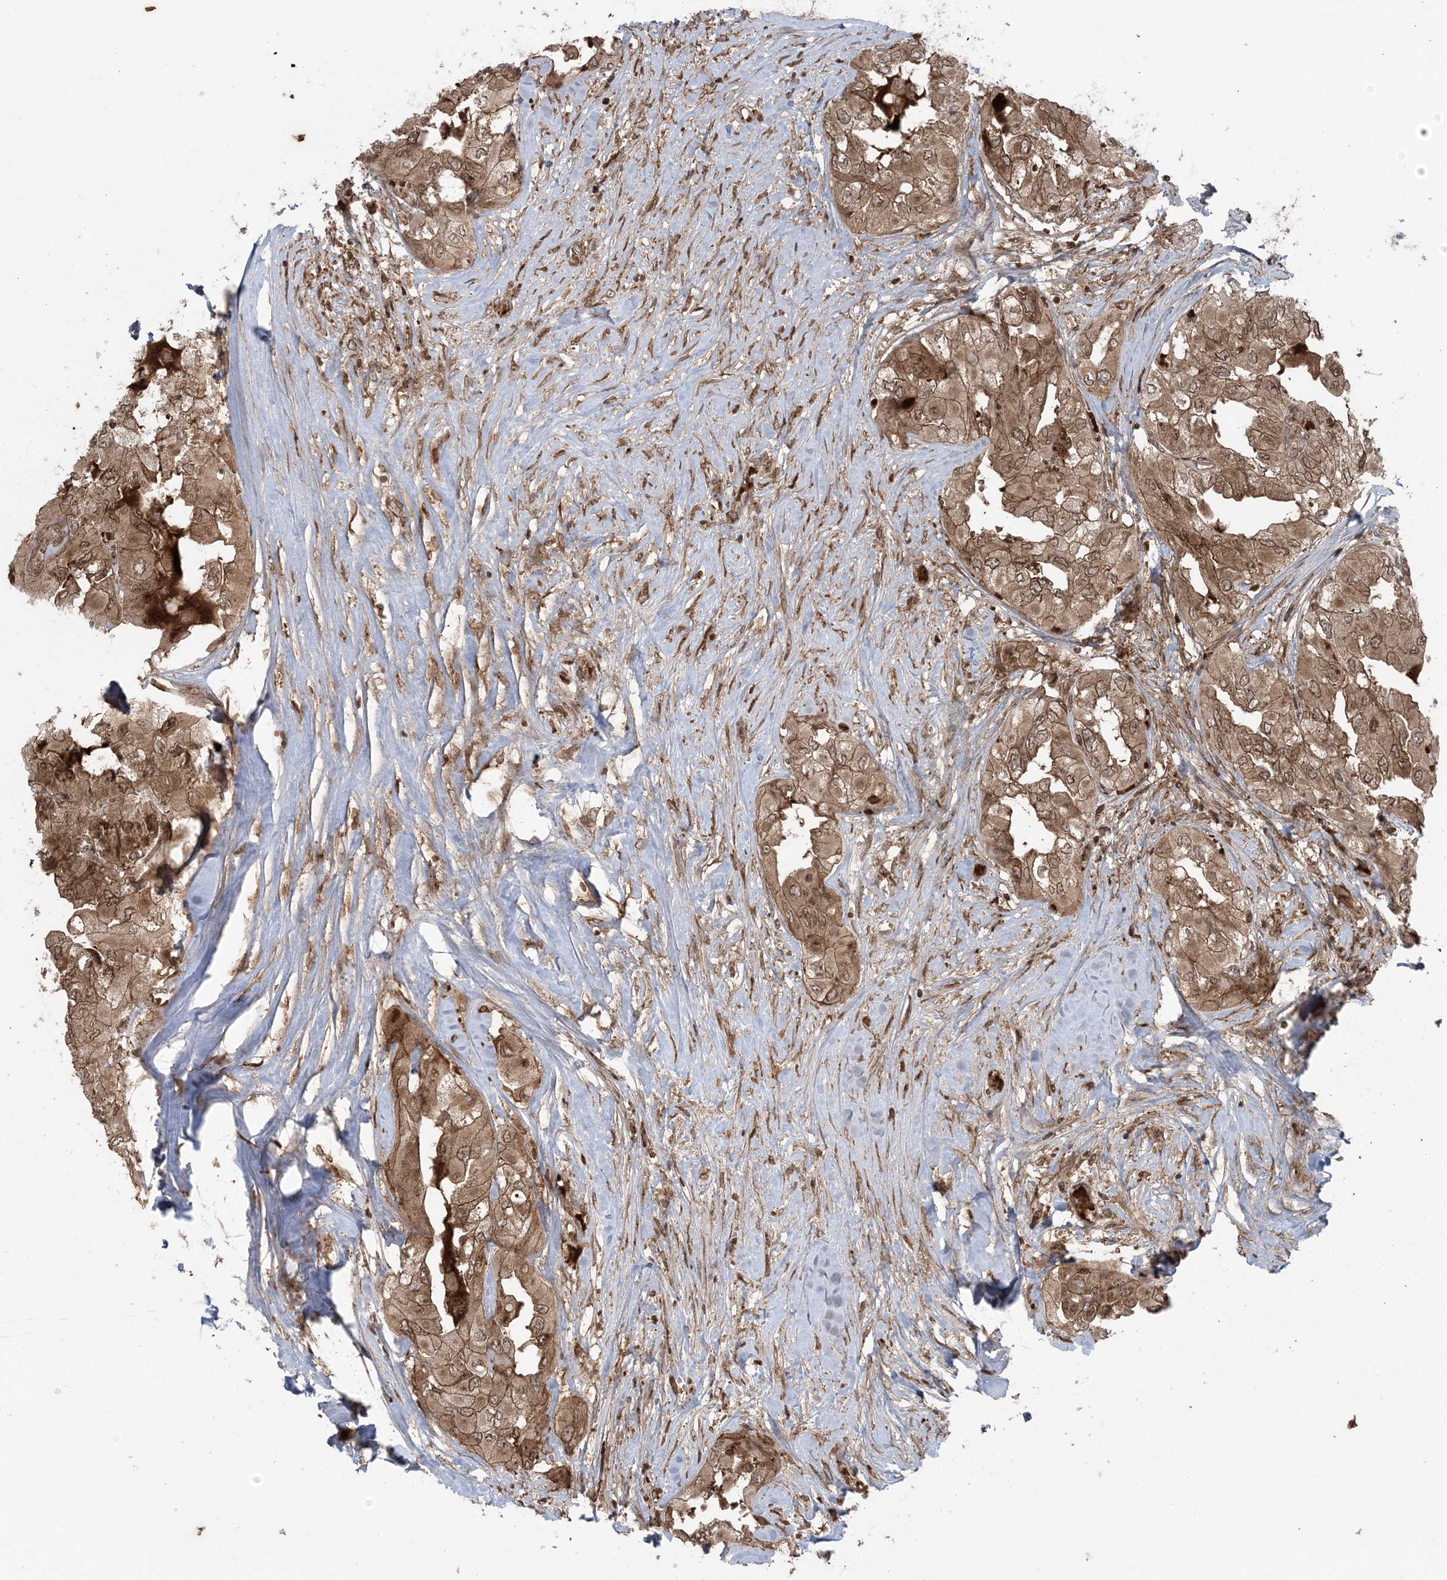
{"staining": {"intensity": "moderate", "quantity": ">75%", "location": "cytoplasmic/membranous,nuclear"}, "tissue": "thyroid cancer", "cell_type": "Tumor cells", "image_type": "cancer", "snomed": [{"axis": "morphology", "description": "Papillary adenocarcinoma, NOS"}, {"axis": "topography", "description": "Thyroid gland"}], "caption": "The image demonstrates a brown stain indicating the presence of a protein in the cytoplasmic/membranous and nuclear of tumor cells in papillary adenocarcinoma (thyroid).", "gene": "DDX19B", "patient": {"sex": "female", "age": 59}}